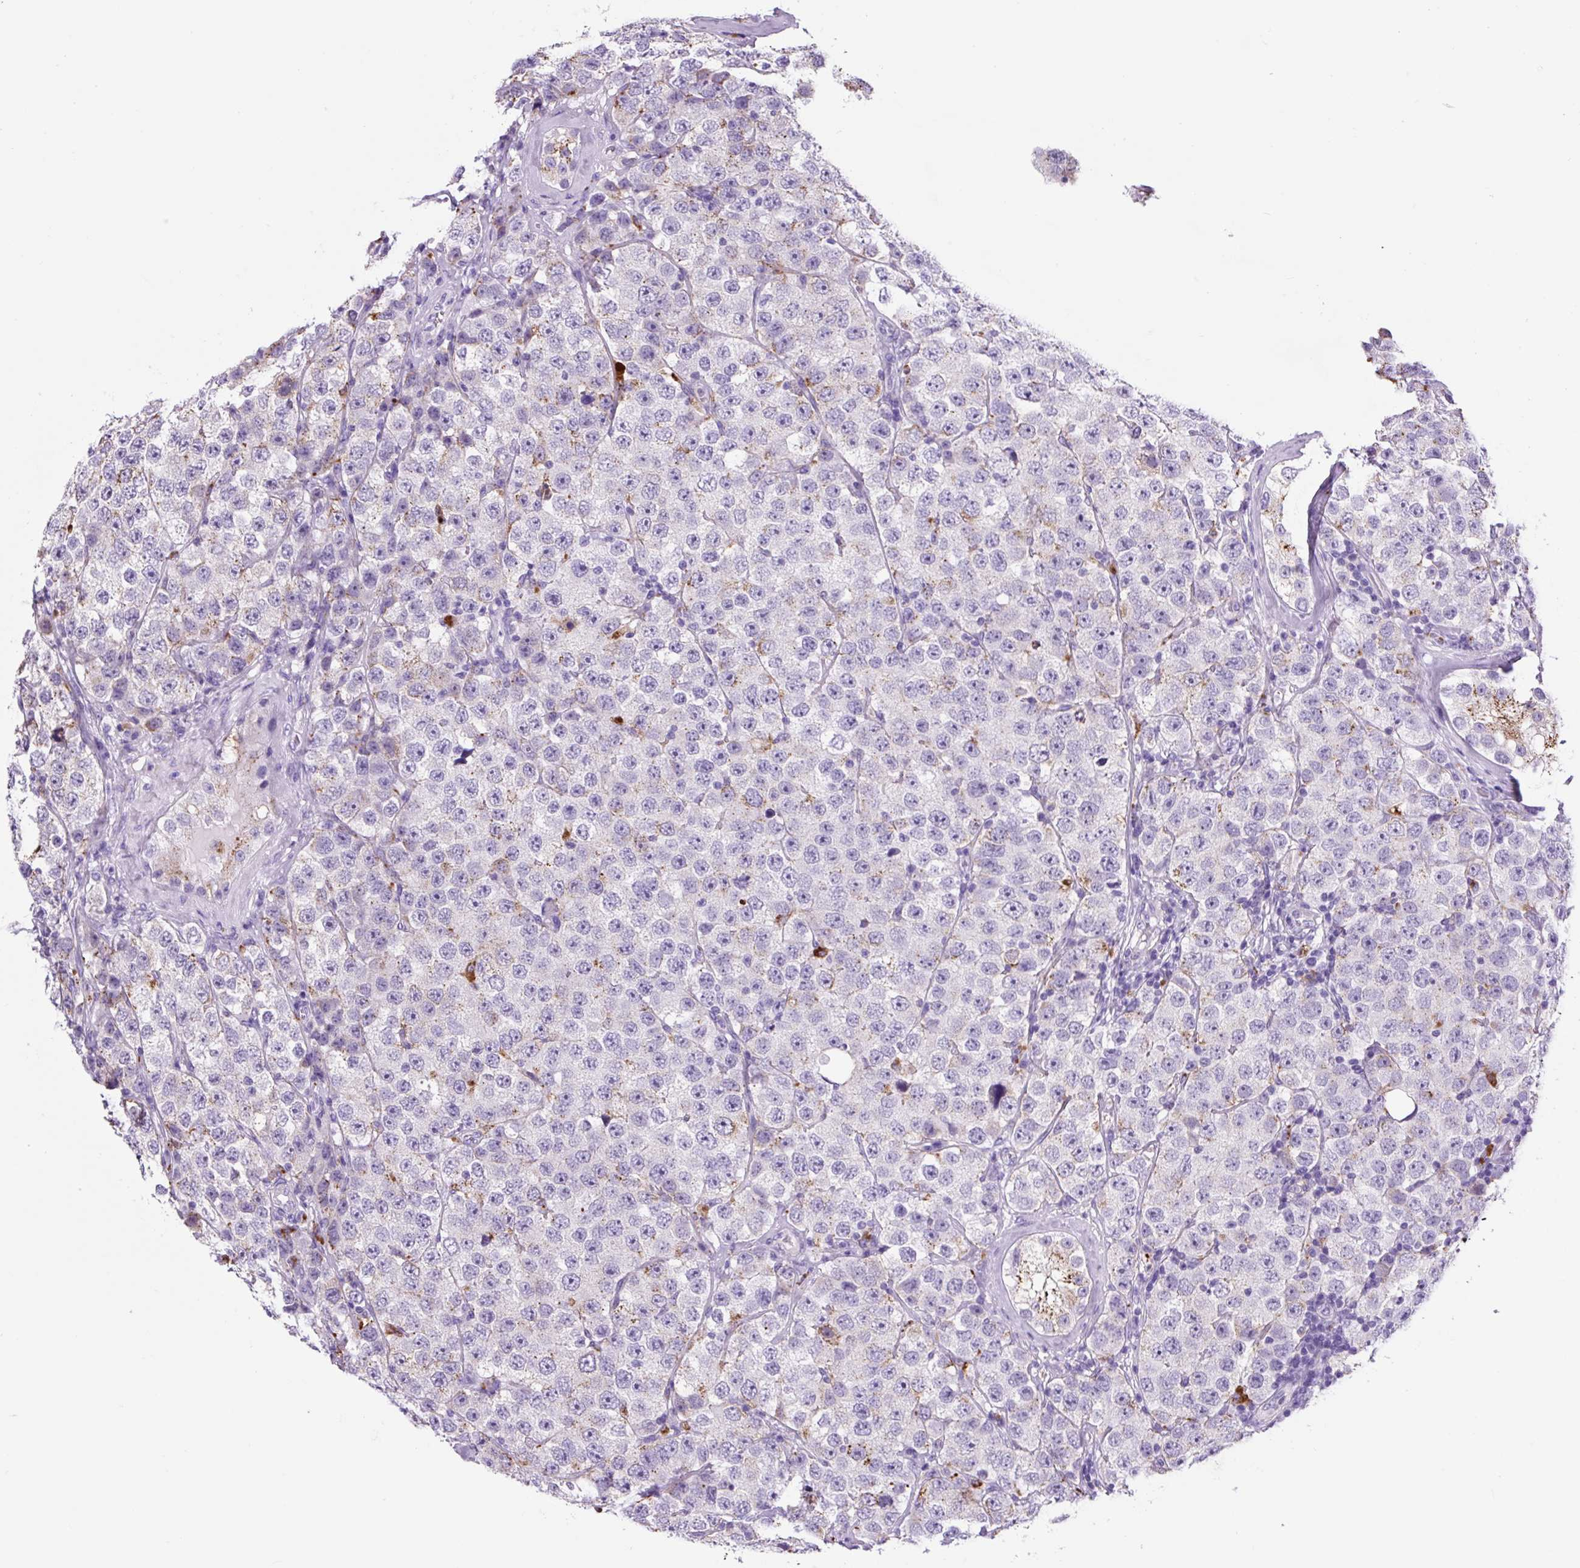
{"staining": {"intensity": "moderate", "quantity": "<25%", "location": "cytoplasmic/membranous"}, "tissue": "testis cancer", "cell_type": "Tumor cells", "image_type": "cancer", "snomed": [{"axis": "morphology", "description": "Seminoma, NOS"}, {"axis": "topography", "description": "Testis"}], "caption": "Approximately <25% of tumor cells in human testis seminoma display moderate cytoplasmic/membranous protein expression as visualized by brown immunohistochemical staining.", "gene": "LCN10", "patient": {"sex": "male", "age": 28}}